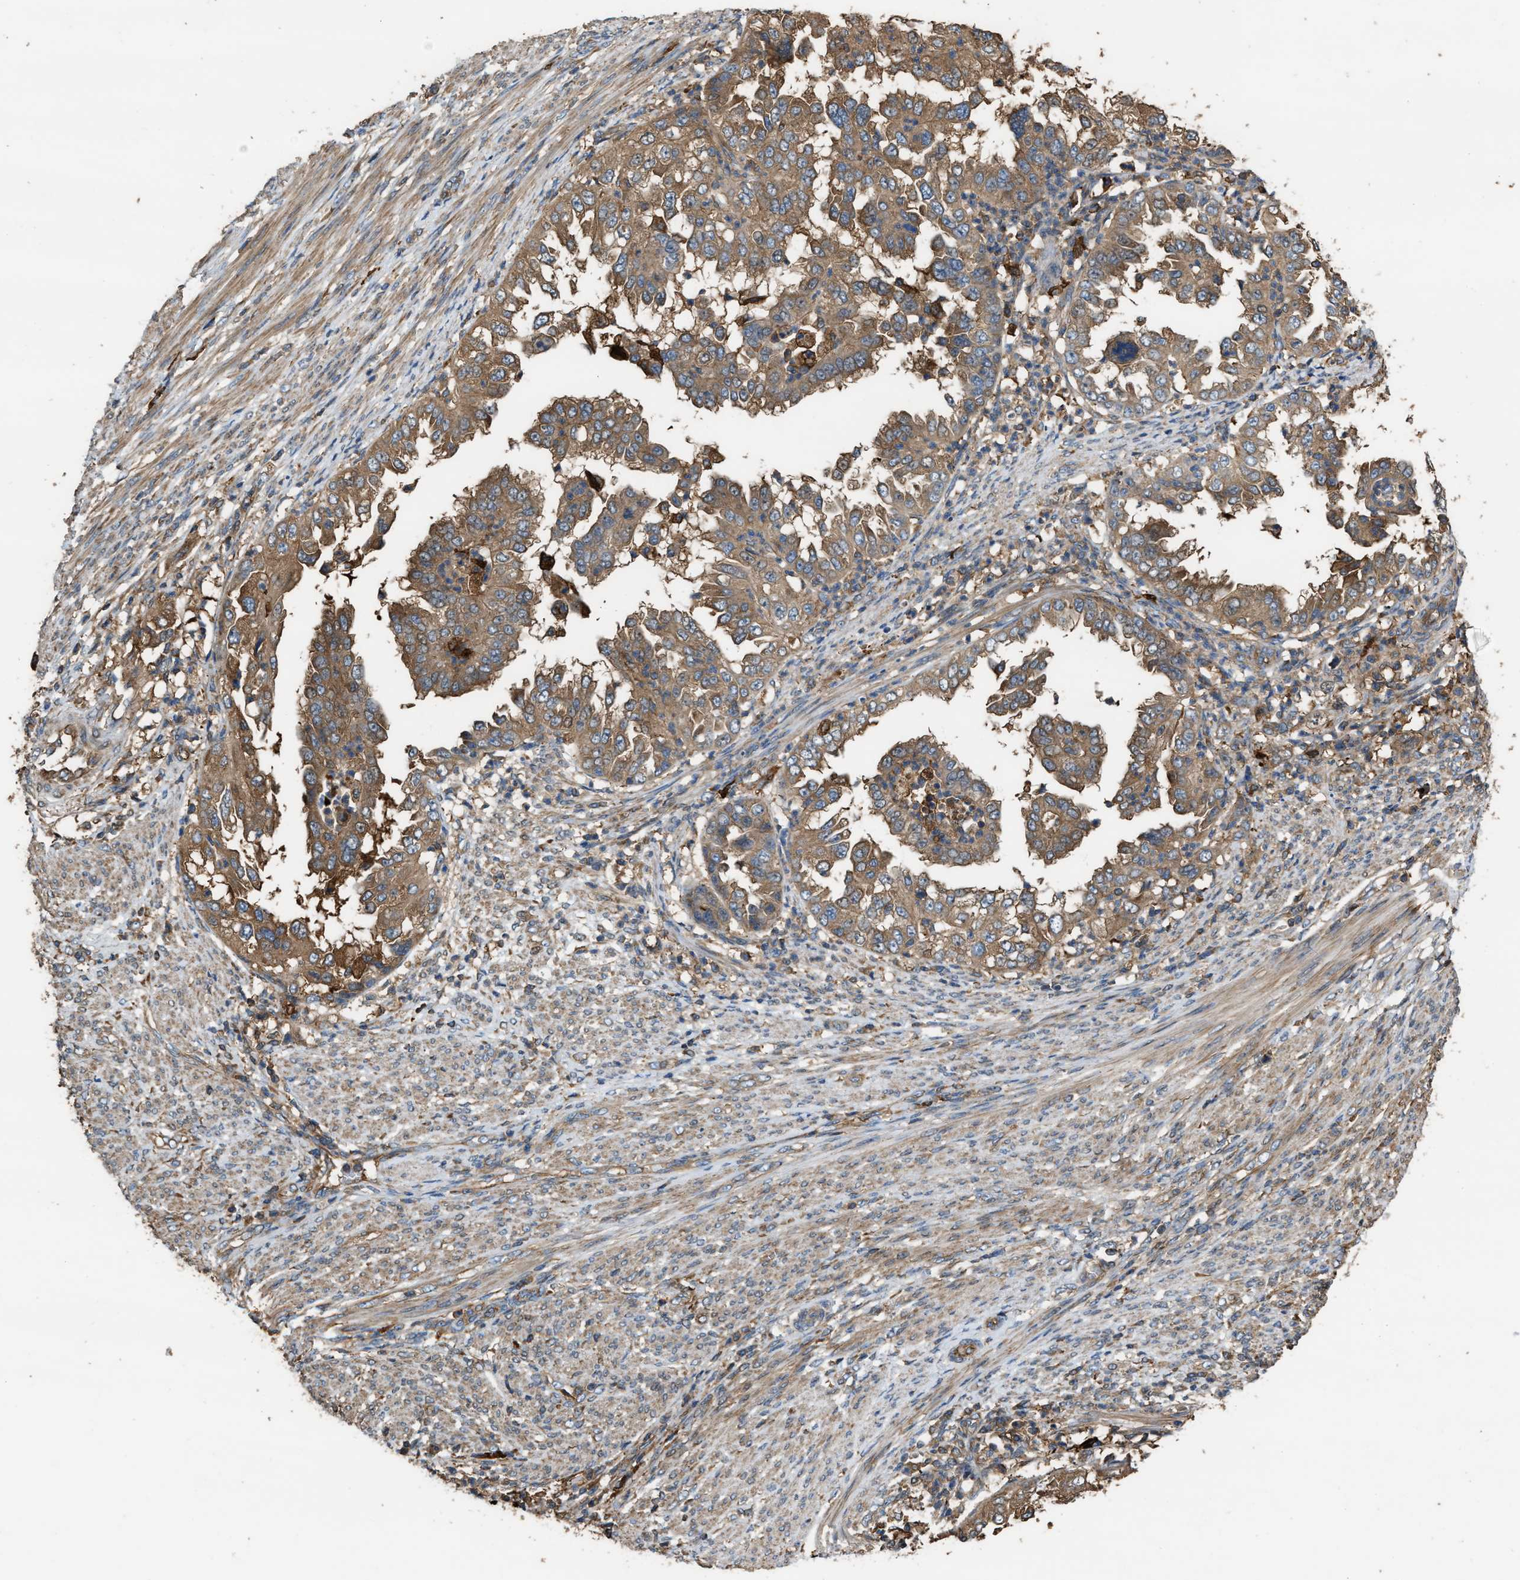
{"staining": {"intensity": "moderate", "quantity": ">75%", "location": "cytoplasmic/membranous"}, "tissue": "endometrial cancer", "cell_type": "Tumor cells", "image_type": "cancer", "snomed": [{"axis": "morphology", "description": "Adenocarcinoma, NOS"}, {"axis": "topography", "description": "Endometrium"}], "caption": "Adenocarcinoma (endometrial) was stained to show a protein in brown. There is medium levels of moderate cytoplasmic/membranous positivity in about >75% of tumor cells. The staining is performed using DAB (3,3'-diaminobenzidine) brown chromogen to label protein expression. The nuclei are counter-stained blue using hematoxylin.", "gene": "ATIC", "patient": {"sex": "female", "age": 85}}